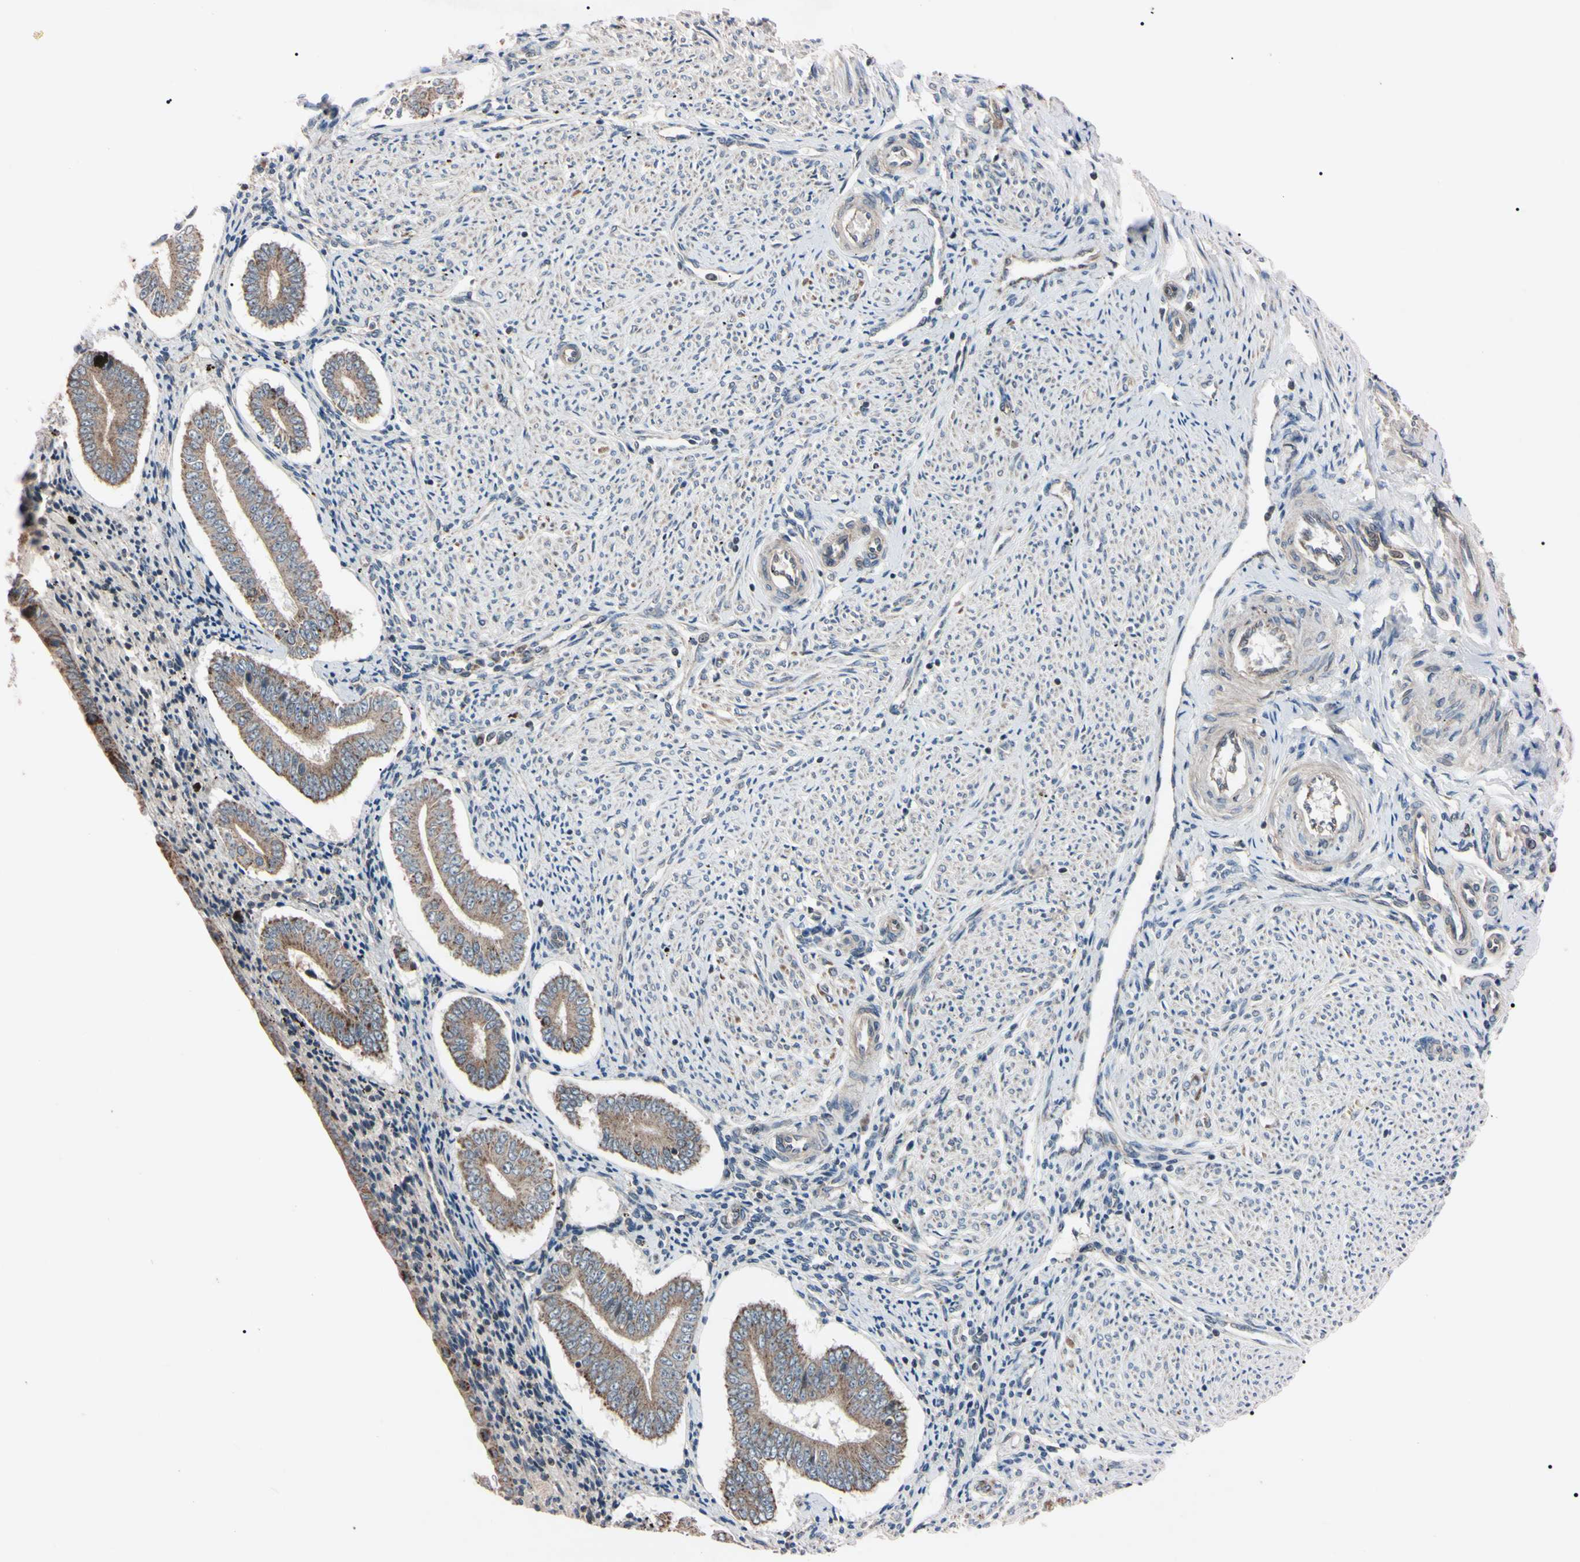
{"staining": {"intensity": "negative", "quantity": "none", "location": "none"}, "tissue": "endometrium", "cell_type": "Cells in endometrial stroma", "image_type": "normal", "snomed": [{"axis": "morphology", "description": "Normal tissue, NOS"}, {"axis": "topography", "description": "Endometrium"}], "caption": "IHC histopathology image of benign endometrium stained for a protein (brown), which reveals no positivity in cells in endometrial stroma.", "gene": "TNFRSF1A", "patient": {"sex": "female", "age": 42}}